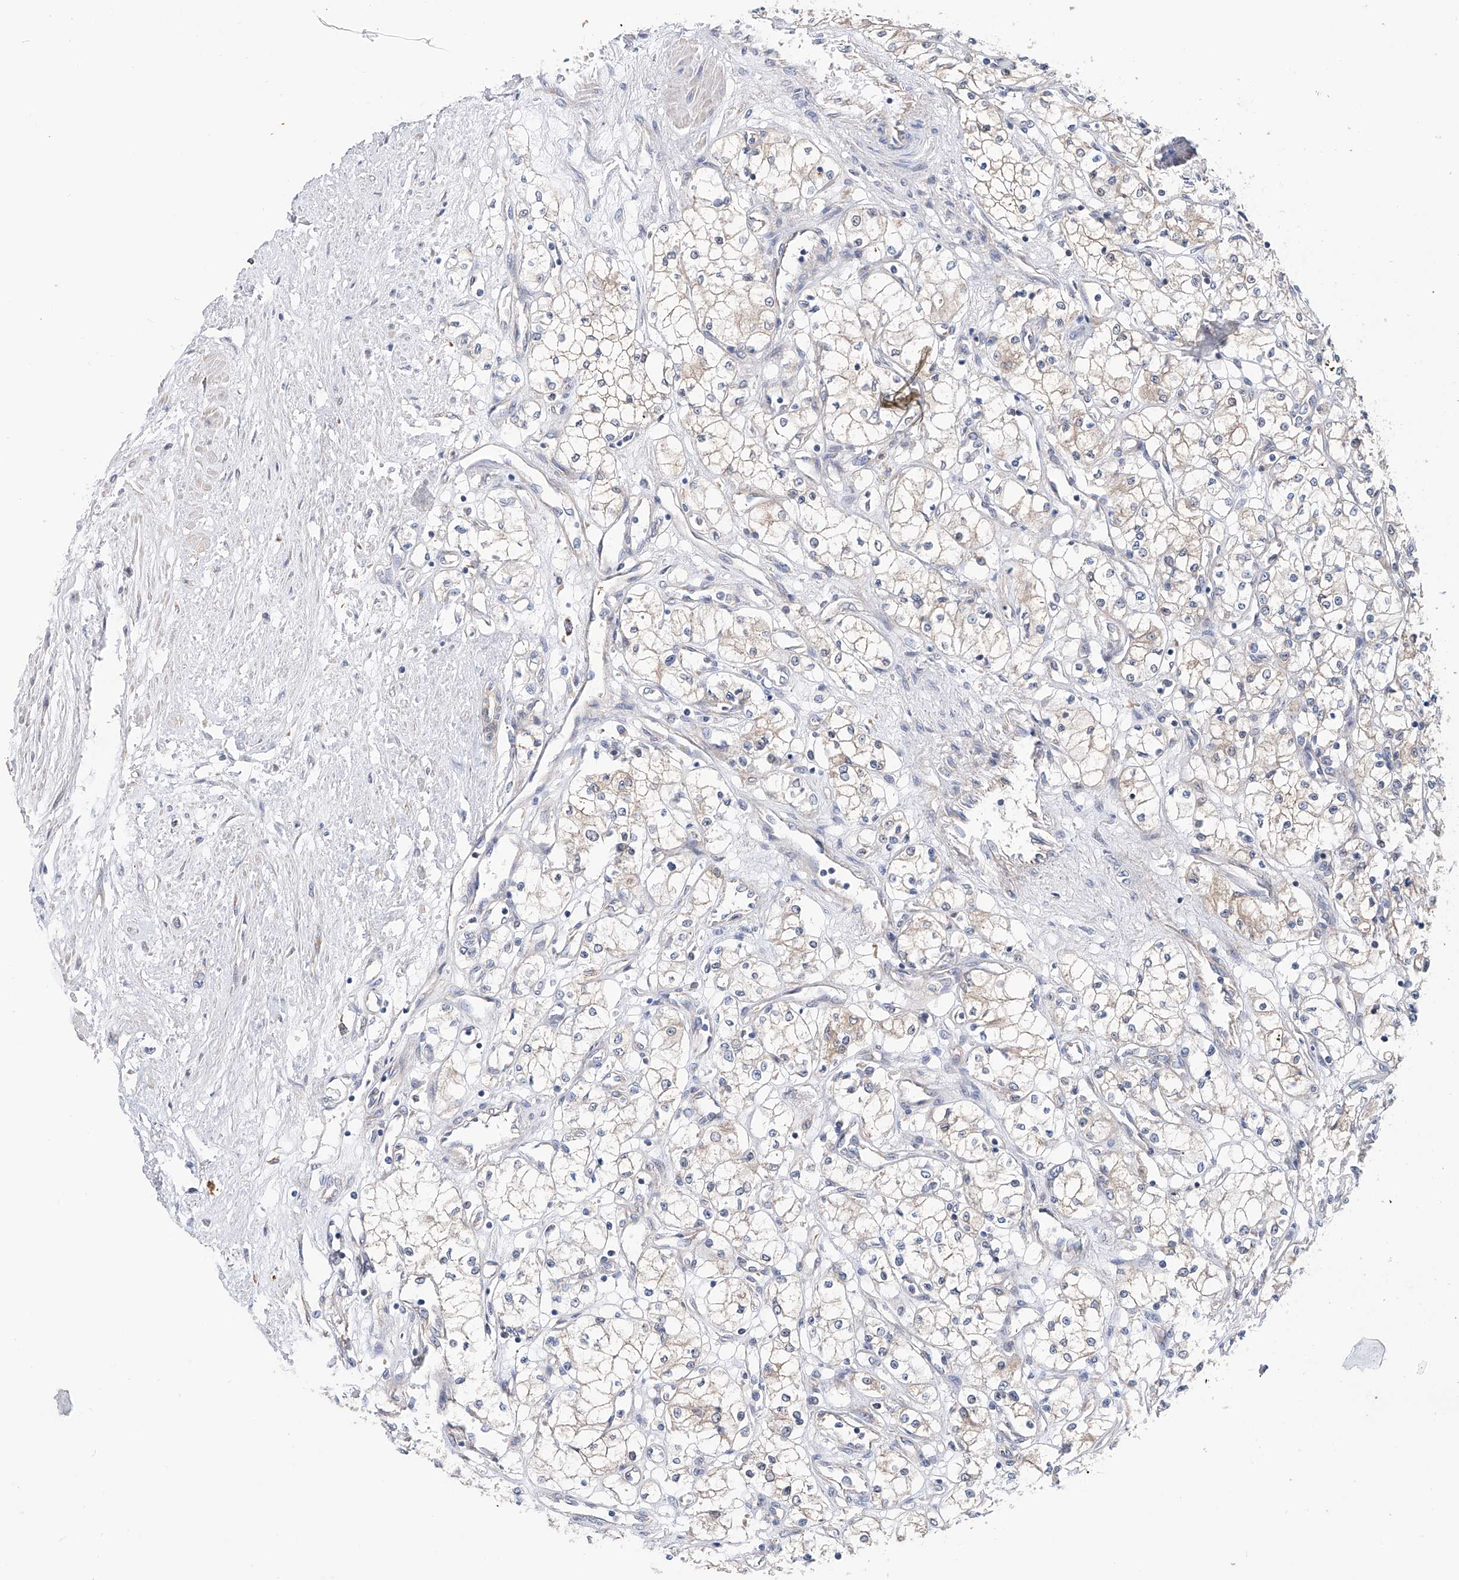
{"staining": {"intensity": "weak", "quantity": "<25%", "location": "cytoplasmic/membranous"}, "tissue": "renal cancer", "cell_type": "Tumor cells", "image_type": "cancer", "snomed": [{"axis": "morphology", "description": "Adenocarcinoma, NOS"}, {"axis": "topography", "description": "Kidney"}], "caption": "The immunohistochemistry (IHC) micrograph has no significant positivity in tumor cells of adenocarcinoma (renal) tissue.", "gene": "SLC22A7", "patient": {"sex": "male", "age": 59}}